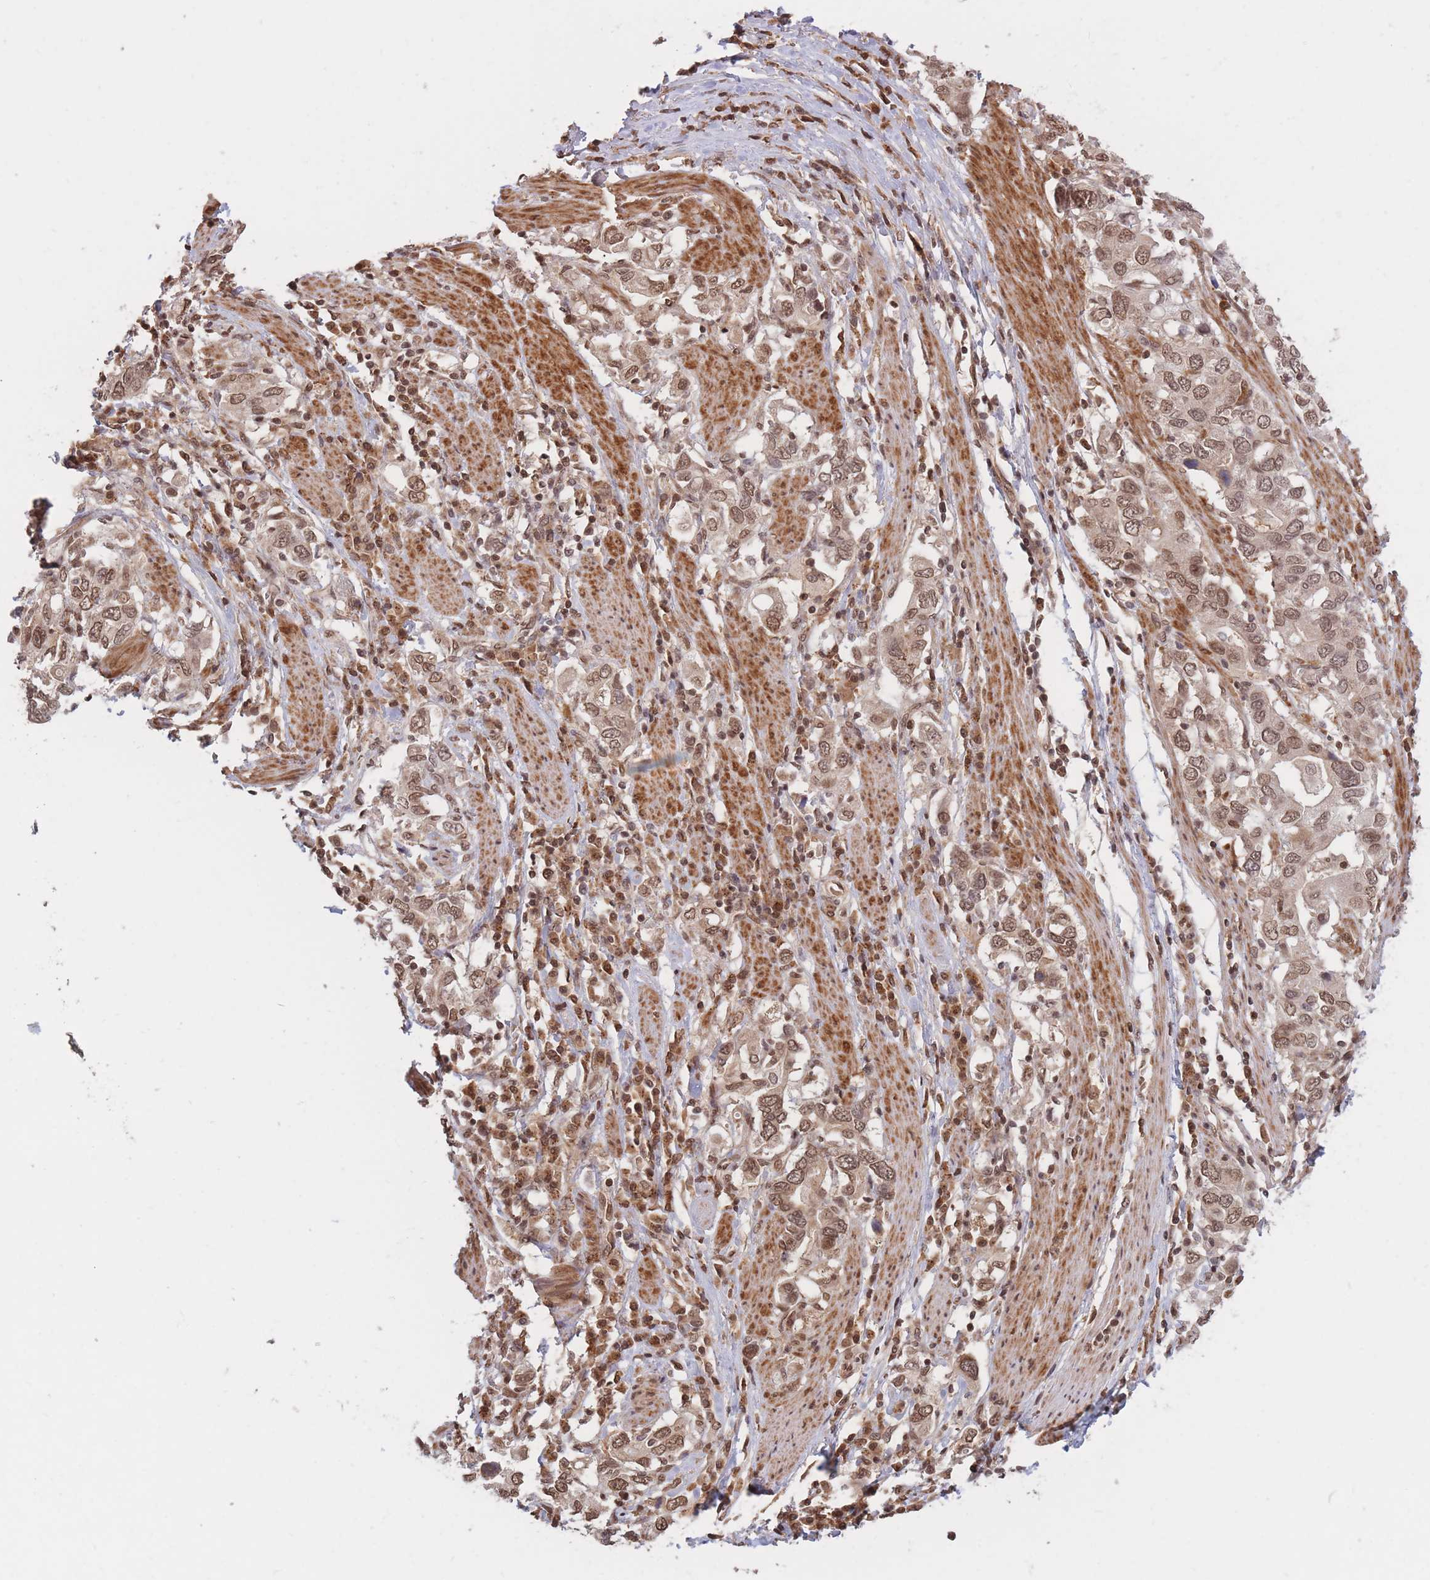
{"staining": {"intensity": "moderate", "quantity": ">75%", "location": "cytoplasmic/membranous,nuclear"}, "tissue": "stomach cancer", "cell_type": "Tumor cells", "image_type": "cancer", "snomed": [{"axis": "morphology", "description": "Adenocarcinoma, NOS"}, {"axis": "topography", "description": "Stomach, upper"}, {"axis": "topography", "description": "Stomach"}], "caption": "Stomach cancer (adenocarcinoma) tissue reveals moderate cytoplasmic/membranous and nuclear staining in approximately >75% of tumor cells", "gene": "SRA1", "patient": {"sex": "male", "age": 62}}